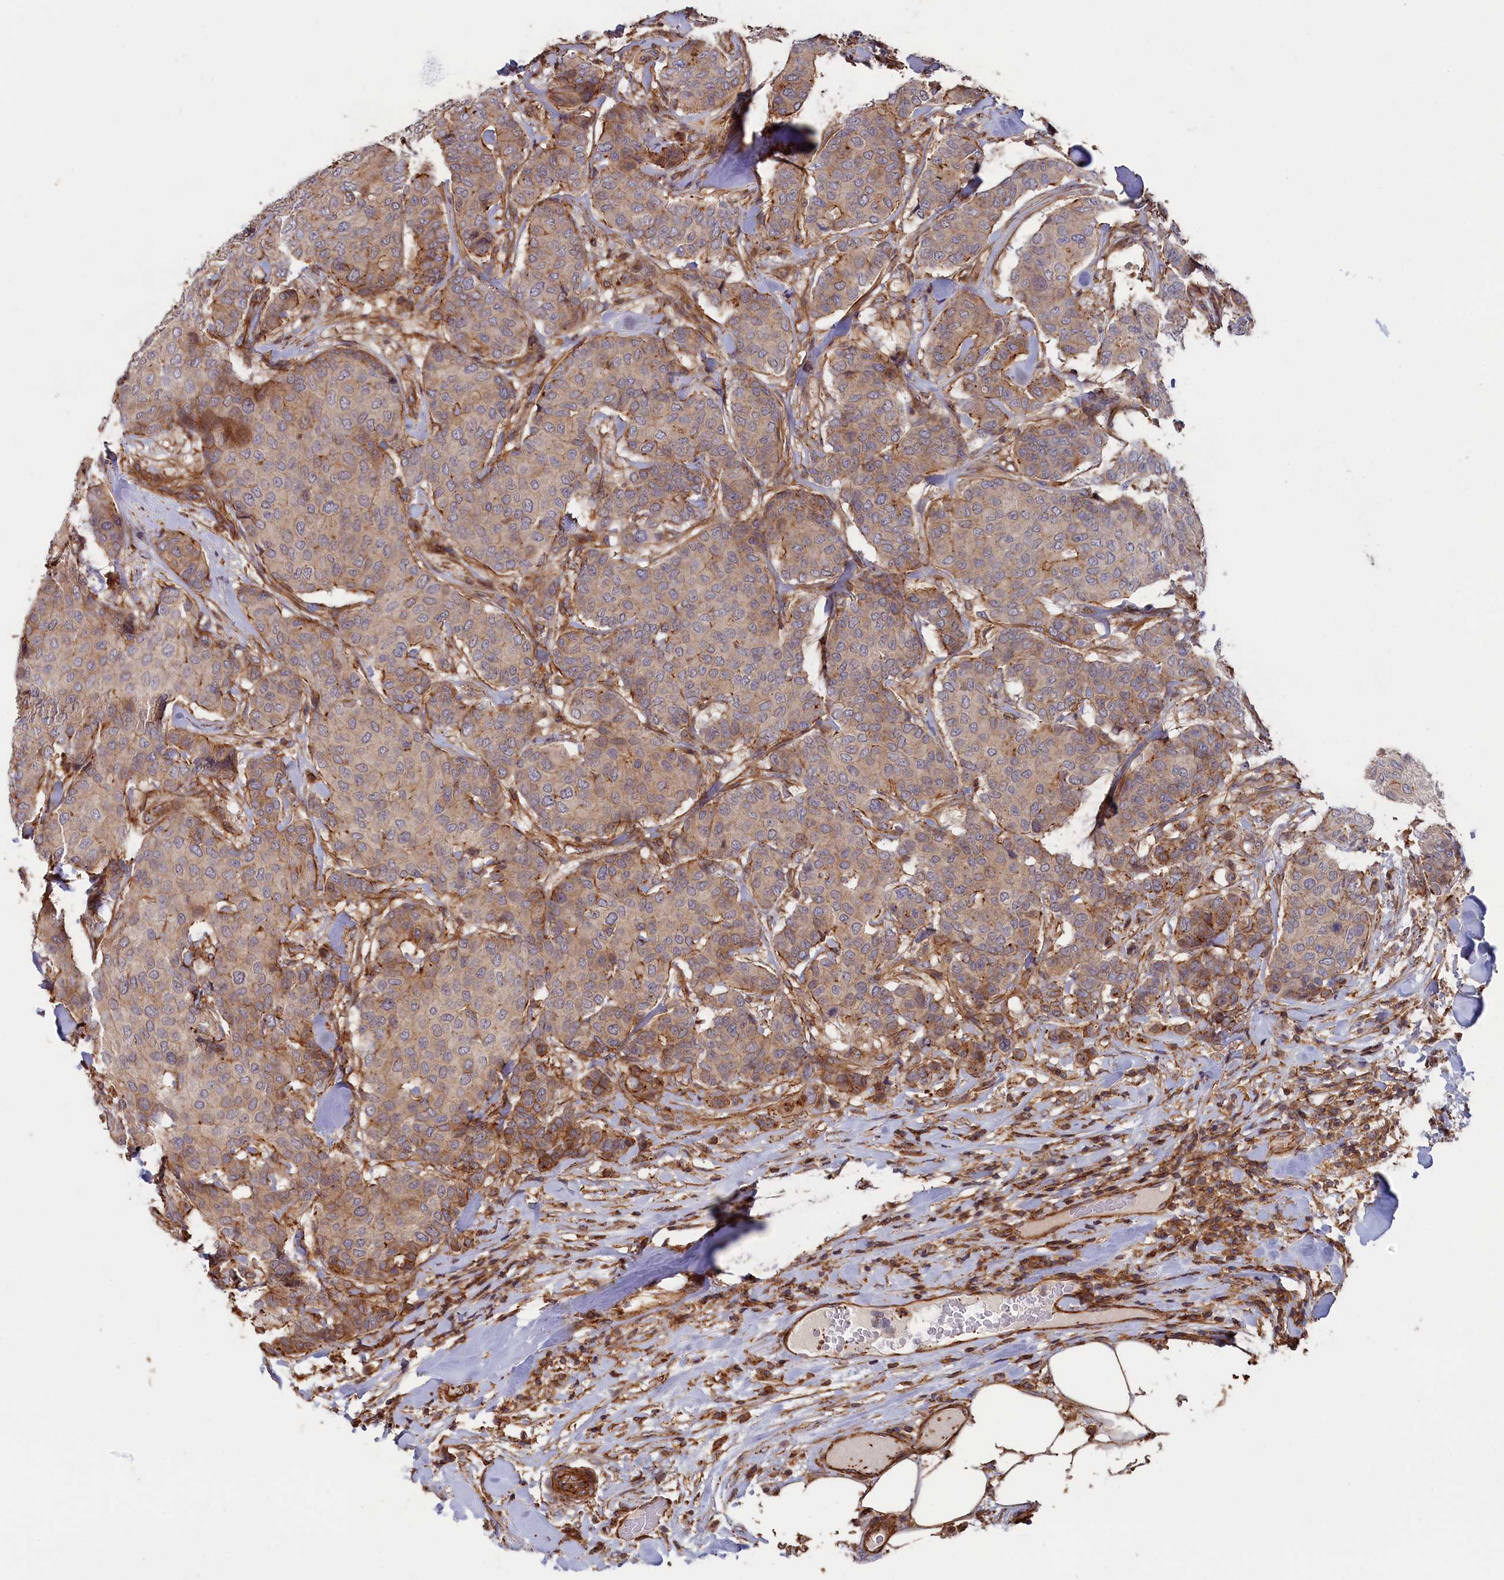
{"staining": {"intensity": "weak", "quantity": "25%-75%", "location": "cytoplasmic/membranous"}, "tissue": "breast cancer", "cell_type": "Tumor cells", "image_type": "cancer", "snomed": [{"axis": "morphology", "description": "Duct carcinoma"}, {"axis": "topography", "description": "Breast"}], "caption": "Breast cancer (infiltrating ductal carcinoma) tissue shows weak cytoplasmic/membranous staining in about 25%-75% of tumor cells", "gene": "ANKRD27", "patient": {"sex": "female", "age": 75}}